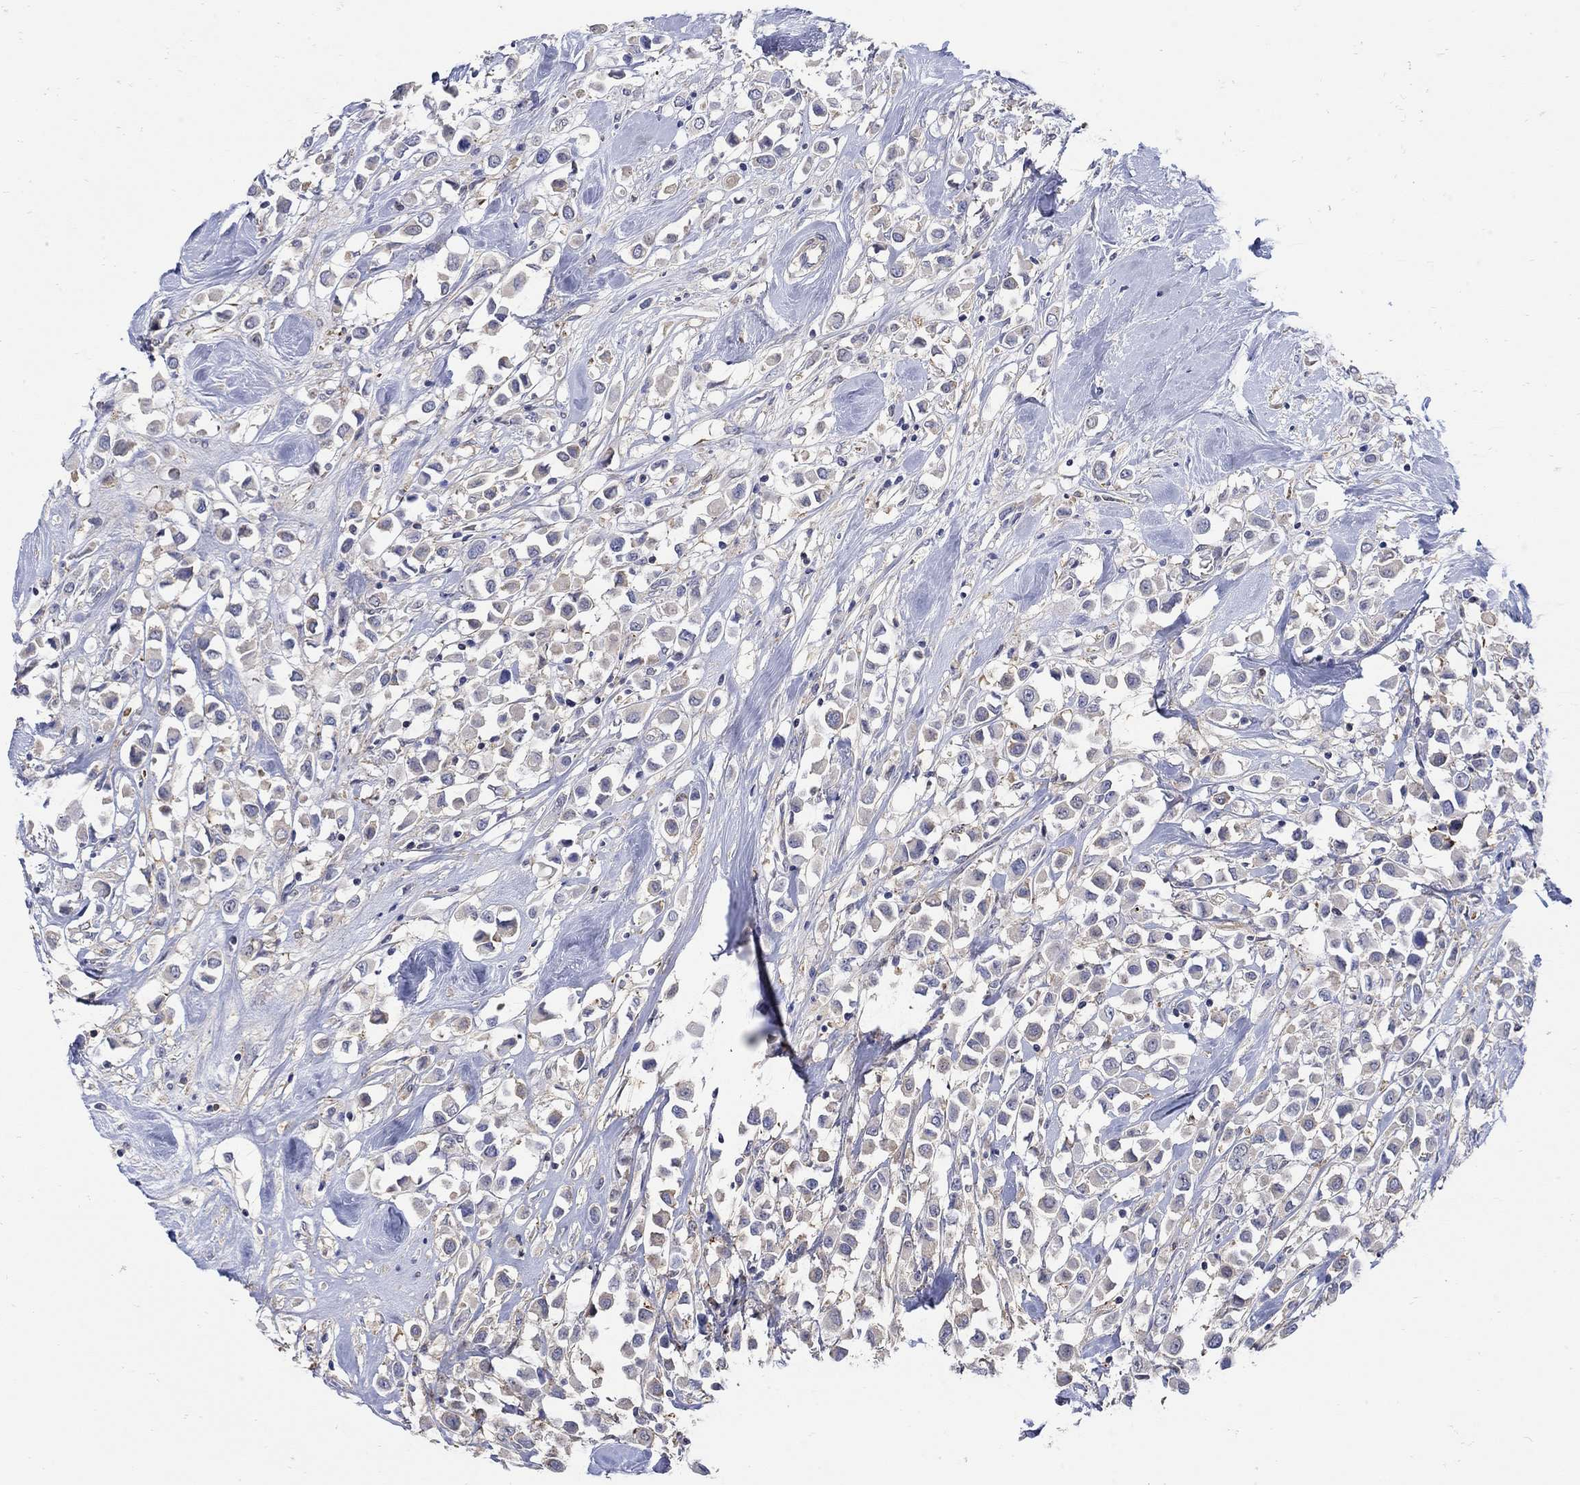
{"staining": {"intensity": "negative", "quantity": "none", "location": "none"}, "tissue": "breast cancer", "cell_type": "Tumor cells", "image_type": "cancer", "snomed": [{"axis": "morphology", "description": "Duct carcinoma"}, {"axis": "topography", "description": "Breast"}], "caption": "DAB immunohistochemical staining of human intraductal carcinoma (breast) demonstrates no significant positivity in tumor cells. (DAB IHC, high magnification).", "gene": "TEKT3", "patient": {"sex": "female", "age": 61}}